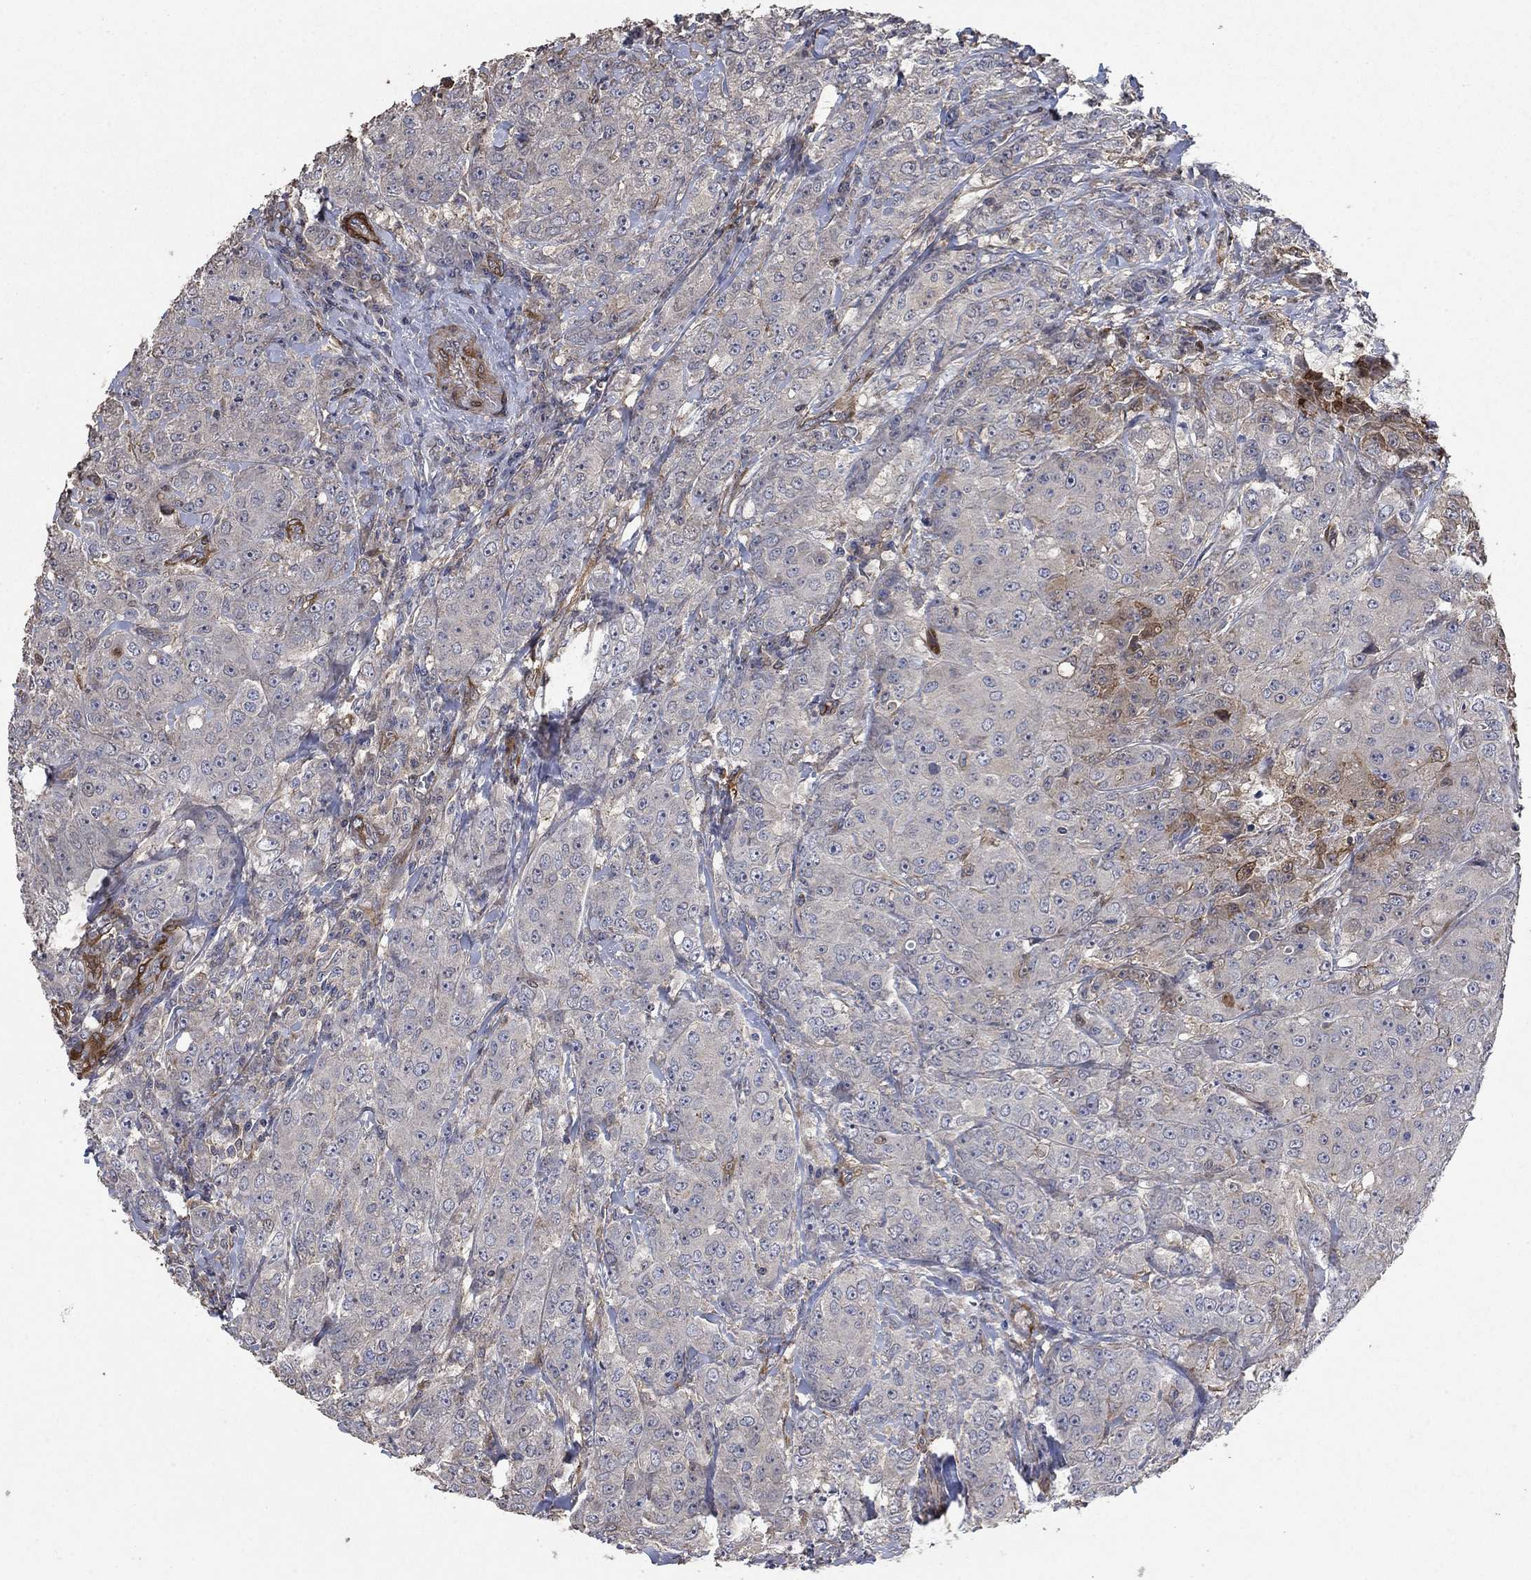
{"staining": {"intensity": "negative", "quantity": "none", "location": "none"}, "tissue": "breast cancer", "cell_type": "Tumor cells", "image_type": "cancer", "snomed": [{"axis": "morphology", "description": "Duct carcinoma"}, {"axis": "topography", "description": "Breast"}], "caption": "DAB immunohistochemical staining of human breast cancer (infiltrating ductal carcinoma) shows no significant expression in tumor cells.", "gene": "PDE3A", "patient": {"sex": "female", "age": 43}}